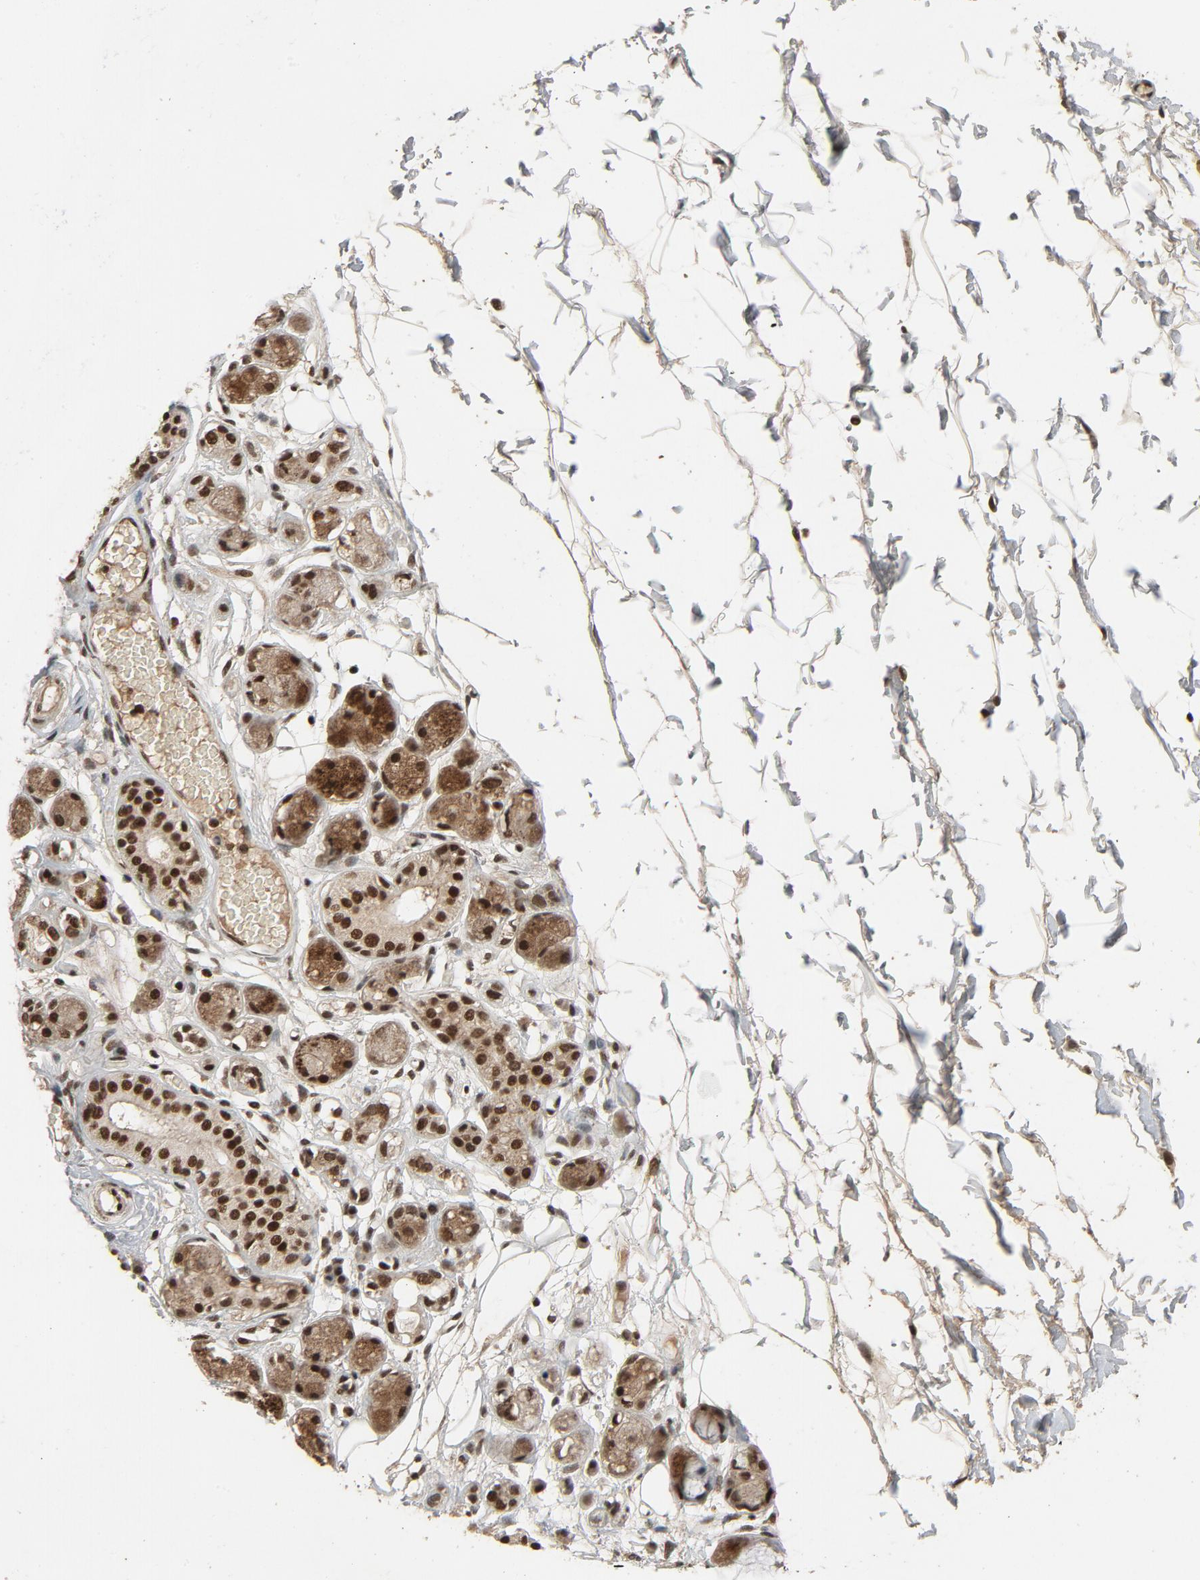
{"staining": {"intensity": "weak", "quantity": ">75%", "location": "cytoplasmic/membranous"}, "tissue": "adipose tissue", "cell_type": "Adipocytes", "image_type": "normal", "snomed": [{"axis": "morphology", "description": "Normal tissue, NOS"}, {"axis": "morphology", "description": "Inflammation, NOS"}, {"axis": "topography", "description": "Vascular tissue"}, {"axis": "topography", "description": "Salivary gland"}], "caption": "The histopathology image exhibits a brown stain indicating the presence of a protein in the cytoplasmic/membranous of adipocytes in adipose tissue.", "gene": "SMARCD1", "patient": {"sex": "female", "age": 75}}